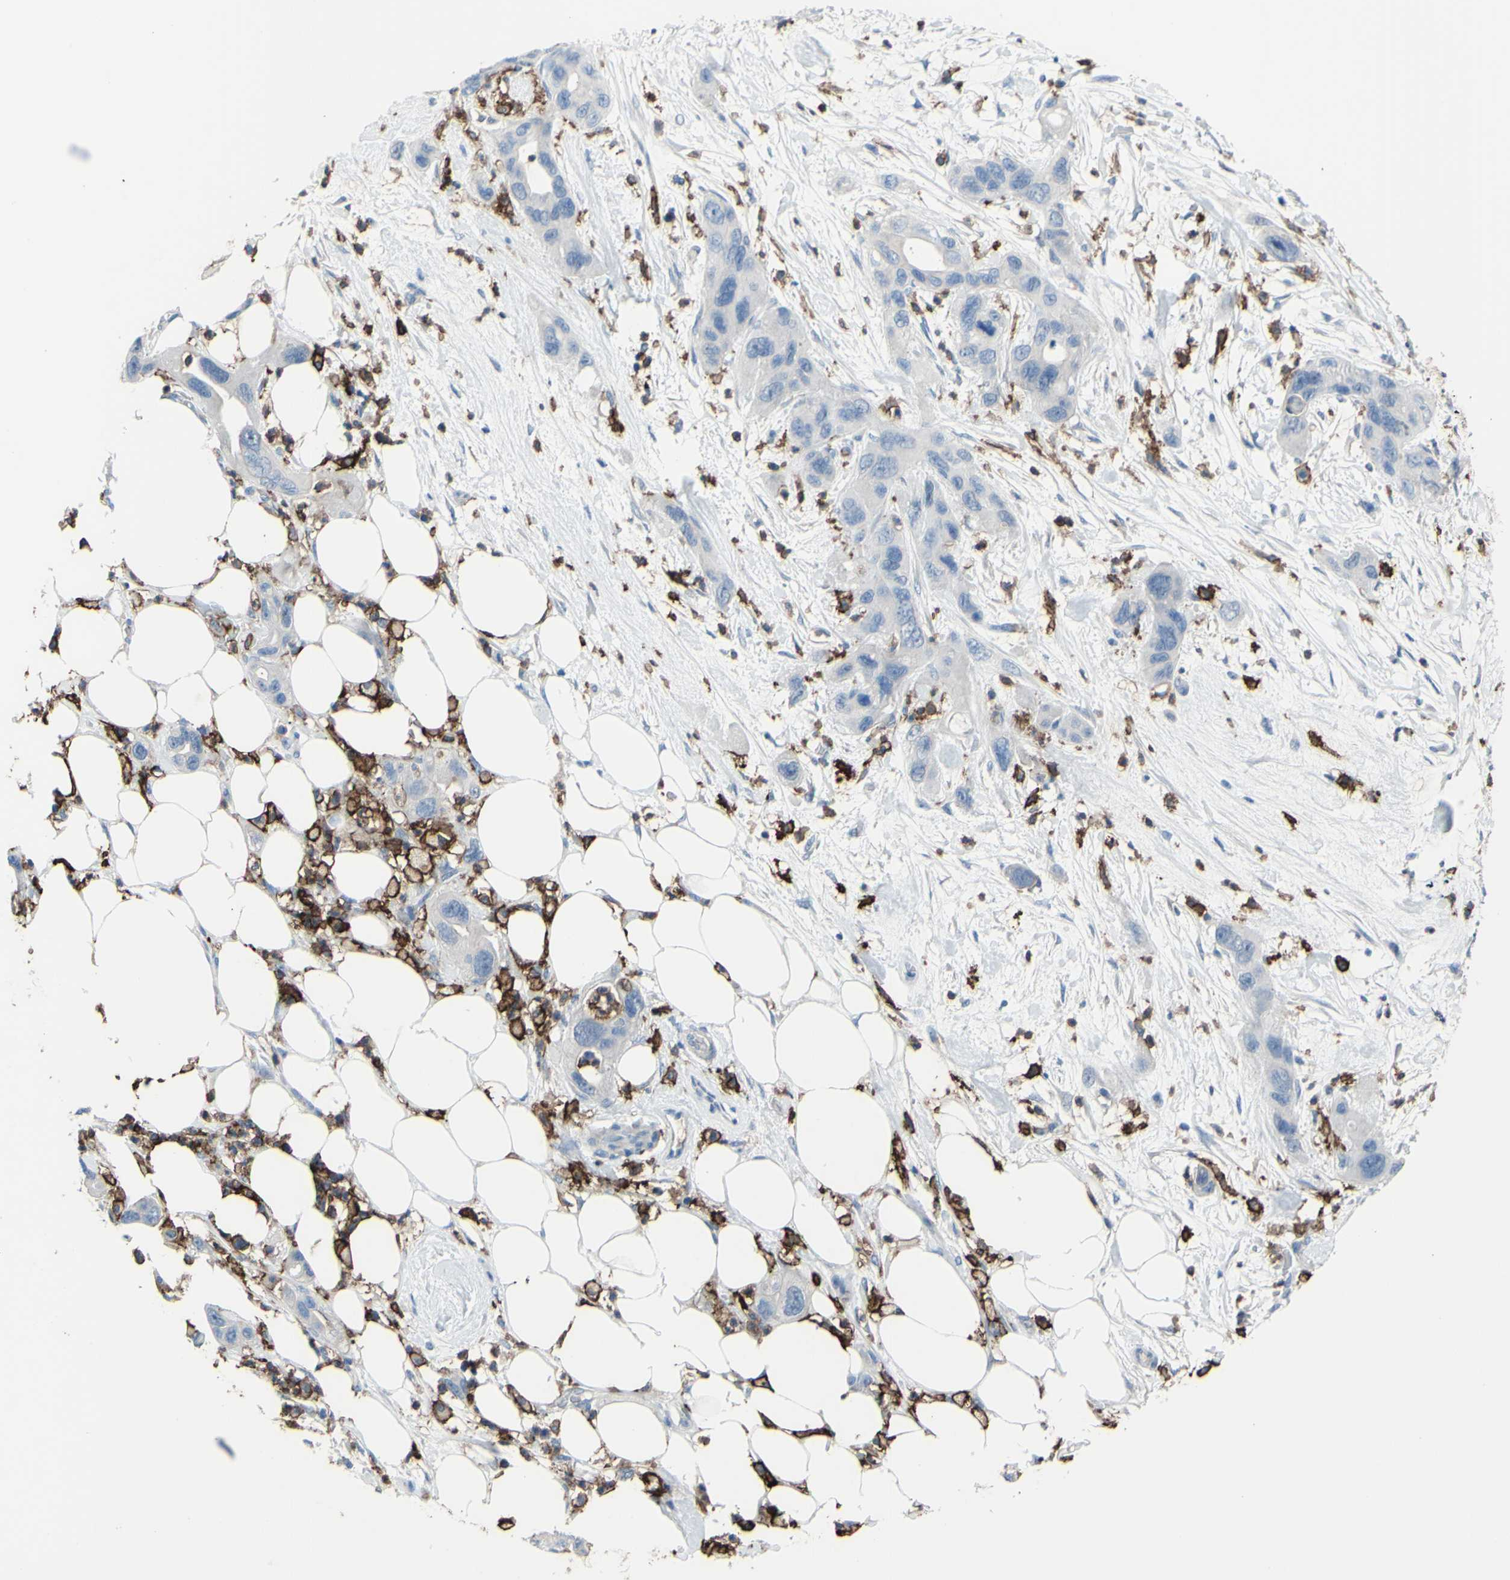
{"staining": {"intensity": "negative", "quantity": "none", "location": "none"}, "tissue": "pancreatic cancer", "cell_type": "Tumor cells", "image_type": "cancer", "snomed": [{"axis": "morphology", "description": "Adenocarcinoma, NOS"}, {"axis": "topography", "description": "Pancreas"}], "caption": "DAB immunohistochemical staining of adenocarcinoma (pancreatic) demonstrates no significant expression in tumor cells. The staining was performed using DAB to visualize the protein expression in brown, while the nuclei were stained in blue with hematoxylin (Magnification: 20x).", "gene": "FCGR2A", "patient": {"sex": "female", "age": 71}}